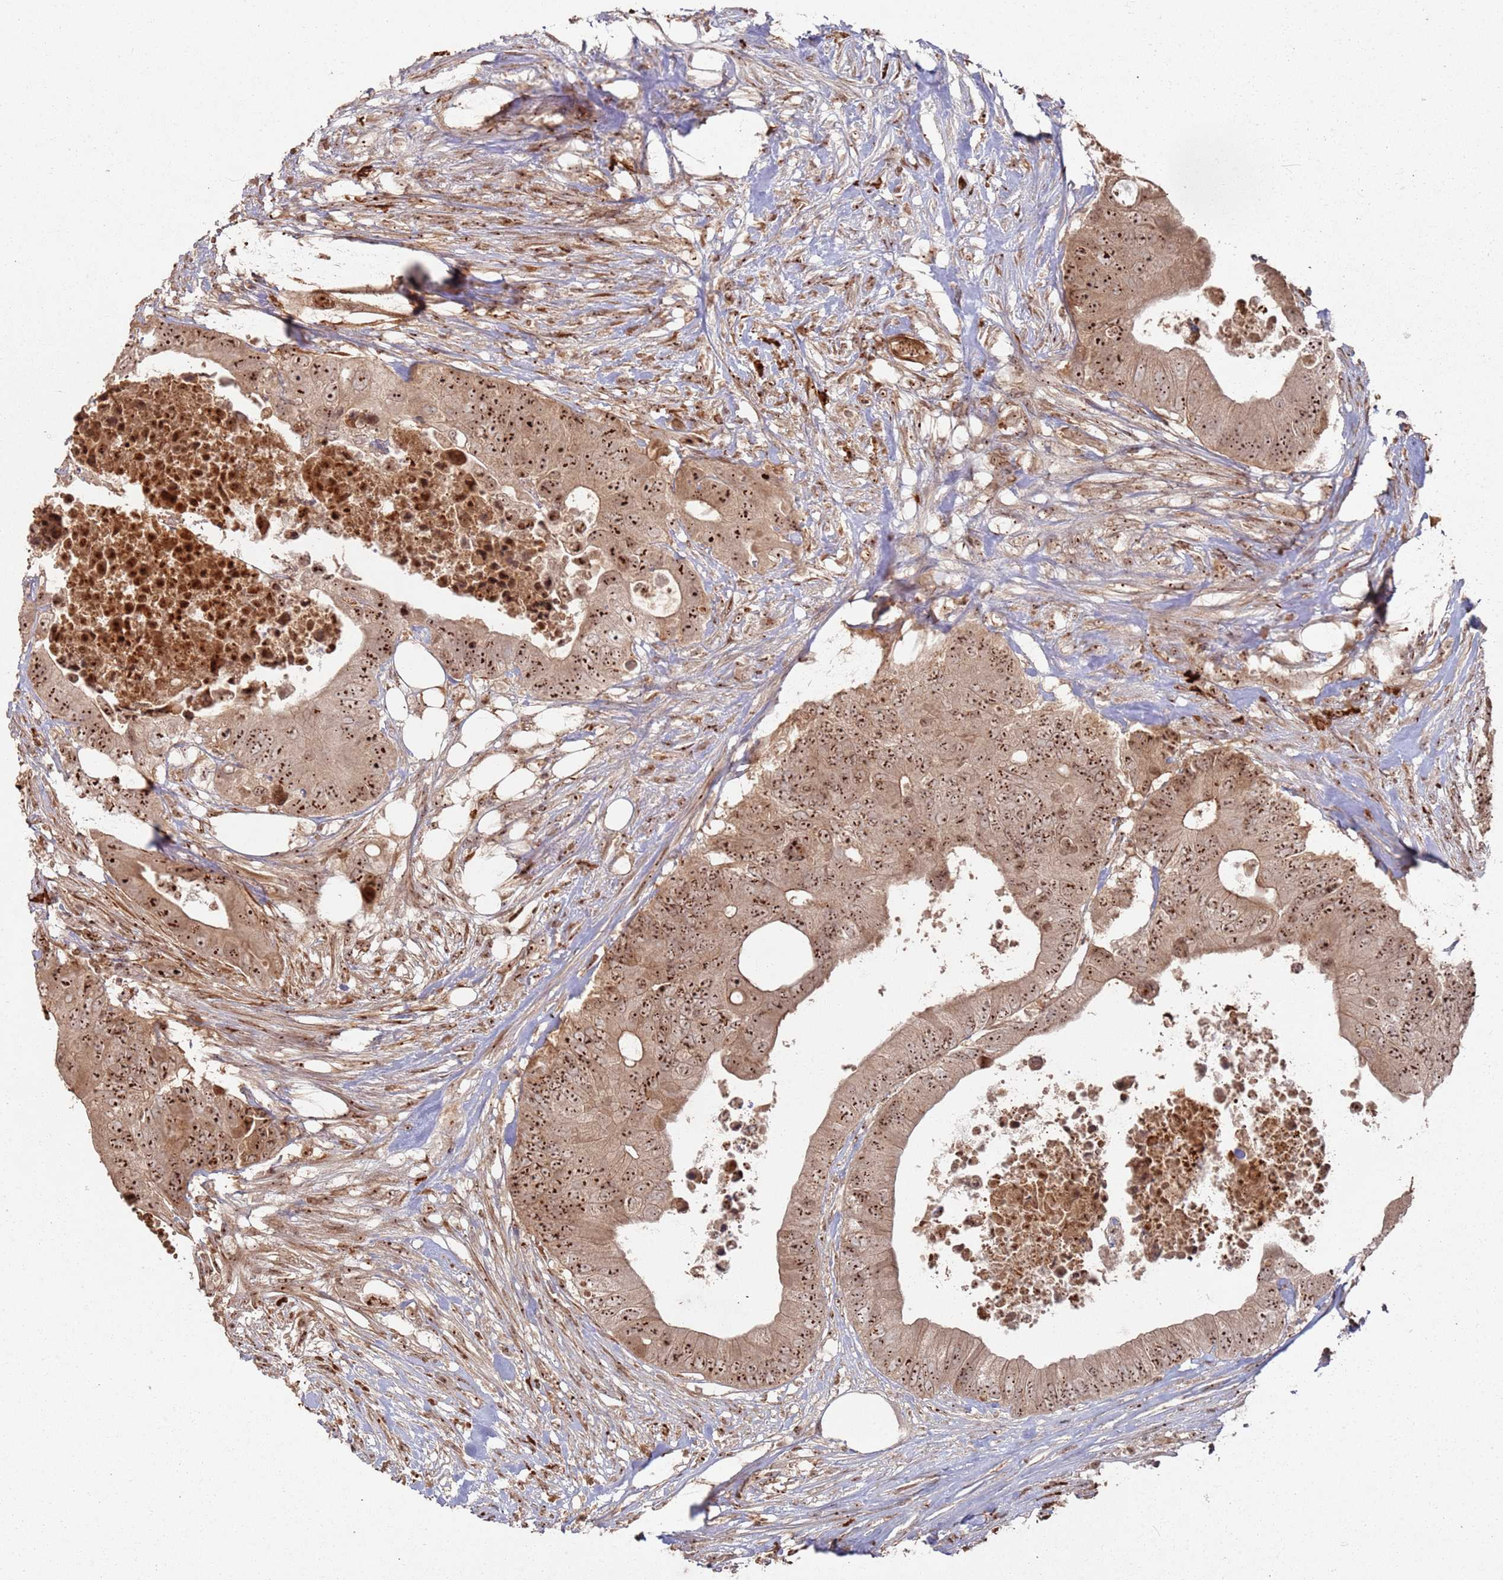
{"staining": {"intensity": "strong", "quantity": ">75%", "location": "nuclear"}, "tissue": "colorectal cancer", "cell_type": "Tumor cells", "image_type": "cancer", "snomed": [{"axis": "morphology", "description": "Adenocarcinoma, NOS"}, {"axis": "topography", "description": "Colon"}], "caption": "DAB immunohistochemical staining of colorectal cancer (adenocarcinoma) shows strong nuclear protein staining in about >75% of tumor cells. (IHC, brightfield microscopy, high magnification).", "gene": "UTP11", "patient": {"sex": "male", "age": 71}}